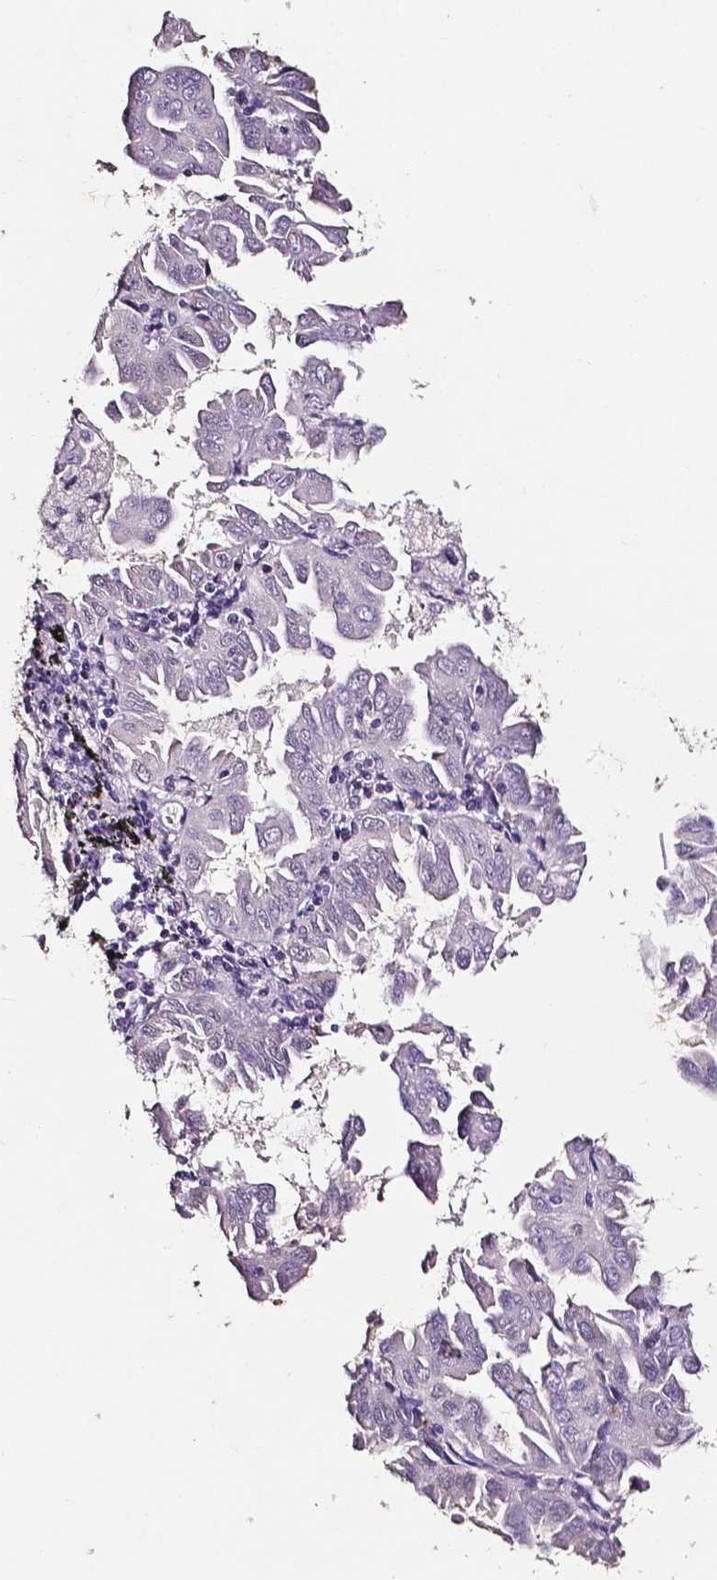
{"staining": {"intensity": "negative", "quantity": "none", "location": "none"}, "tissue": "lung cancer", "cell_type": "Tumor cells", "image_type": "cancer", "snomed": [{"axis": "morphology", "description": "Adenocarcinoma, NOS"}, {"axis": "topography", "description": "Lung"}], "caption": "Adenocarcinoma (lung) was stained to show a protein in brown. There is no significant positivity in tumor cells.", "gene": "PSAT1", "patient": {"sex": "male", "age": 64}}